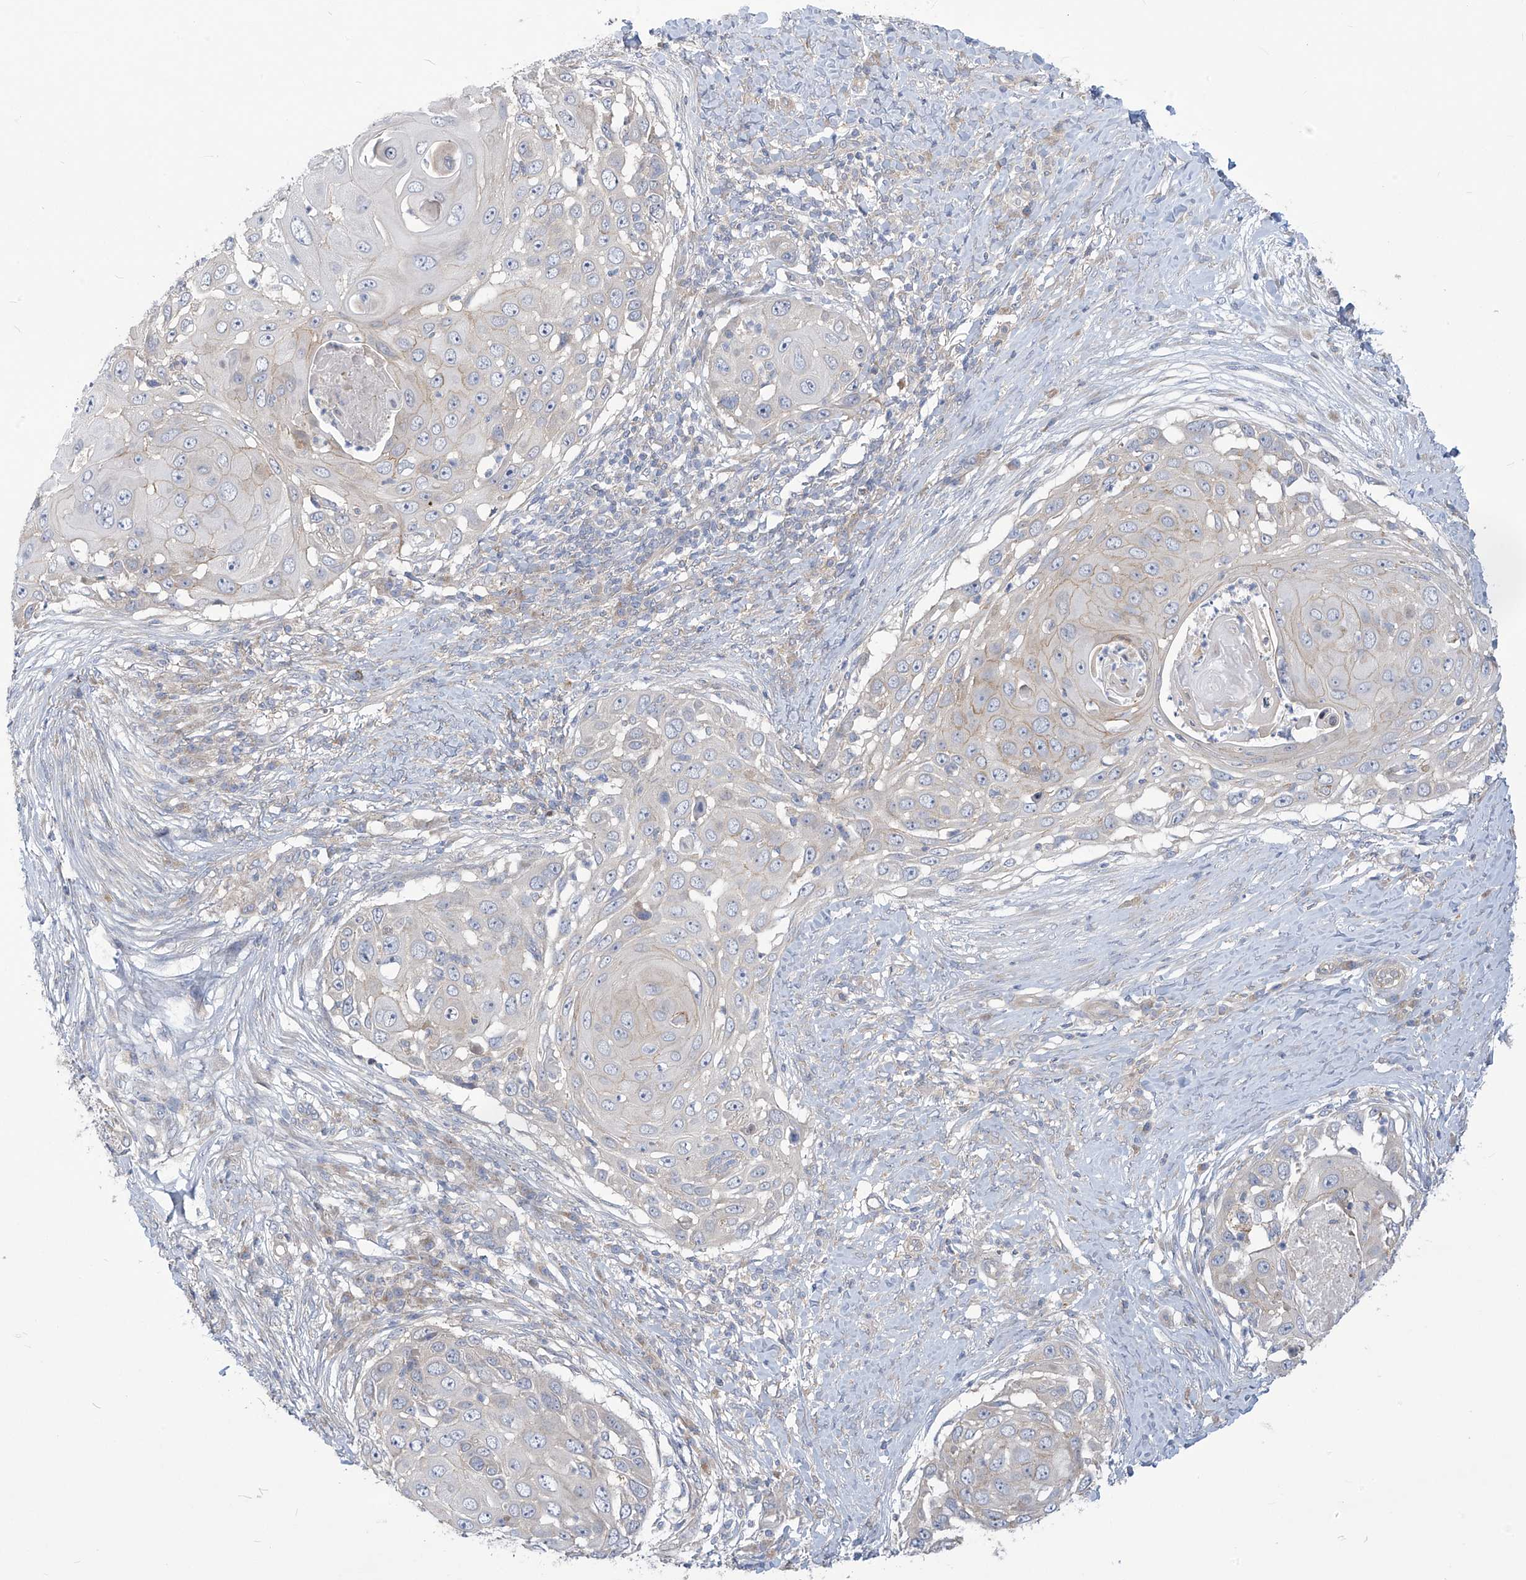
{"staining": {"intensity": "negative", "quantity": "none", "location": "none"}, "tissue": "skin cancer", "cell_type": "Tumor cells", "image_type": "cancer", "snomed": [{"axis": "morphology", "description": "Squamous cell carcinoma, NOS"}, {"axis": "topography", "description": "Skin"}], "caption": "Immunohistochemistry histopathology image of neoplastic tissue: human squamous cell carcinoma (skin) stained with DAB (3,3'-diaminobenzidine) exhibits no significant protein expression in tumor cells.", "gene": "ADAT2", "patient": {"sex": "female", "age": 44}}